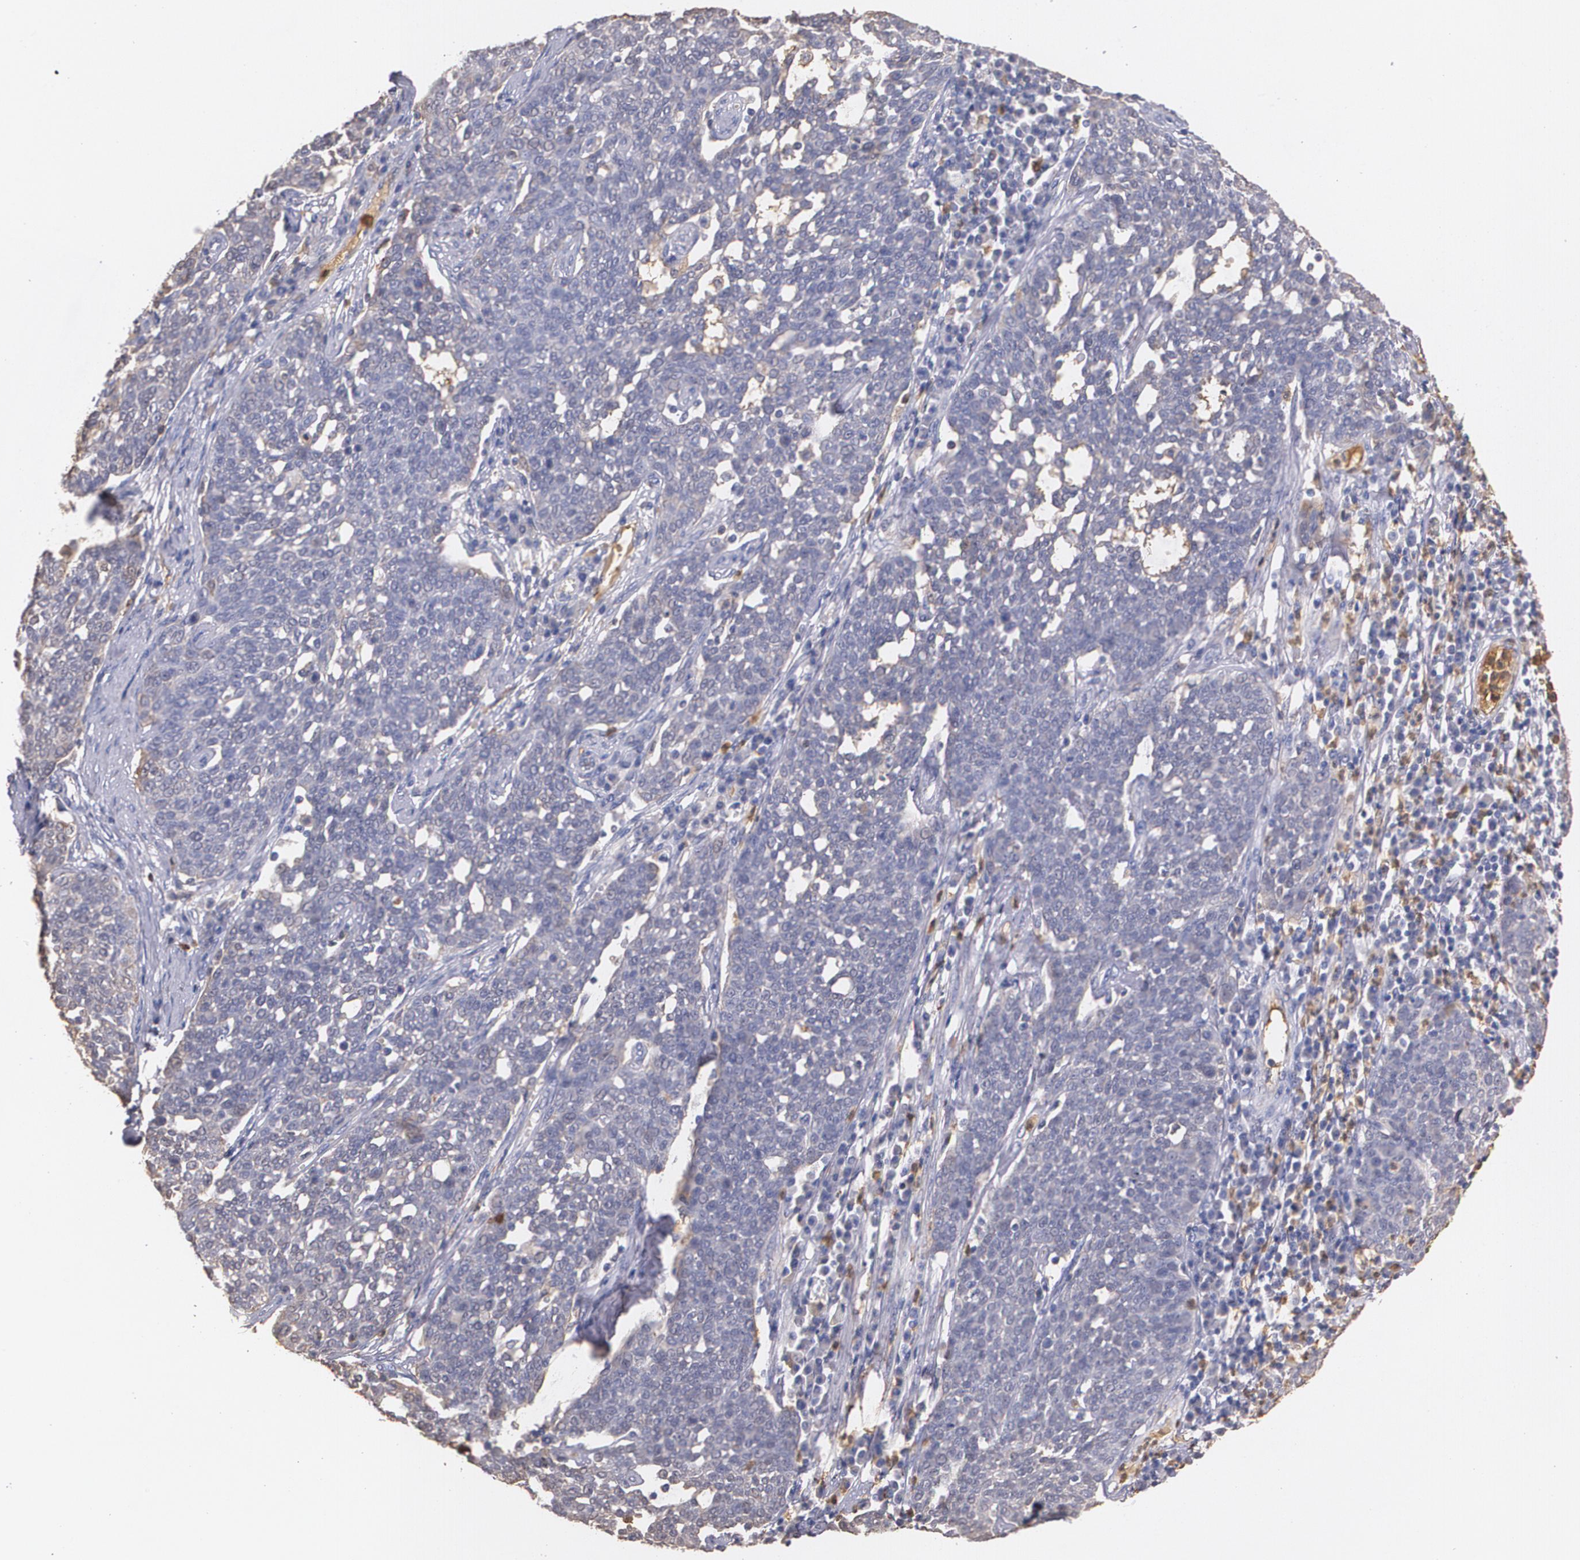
{"staining": {"intensity": "weak", "quantity": "25%-75%", "location": "cytoplasmic/membranous"}, "tissue": "cervical cancer", "cell_type": "Tumor cells", "image_type": "cancer", "snomed": [{"axis": "morphology", "description": "Squamous cell carcinoma, NOS"}, {"axis": "topography", "description": "Cervix"}], "caption": "Protein staining by immunohistochemistry (IHC) reveals weak cytoplasmic/membranous expression in approximately 25%-75% of tumor cells in cervical cancer.", "gene": "PTS", "patient": {"sex": "female", "age": 34}}